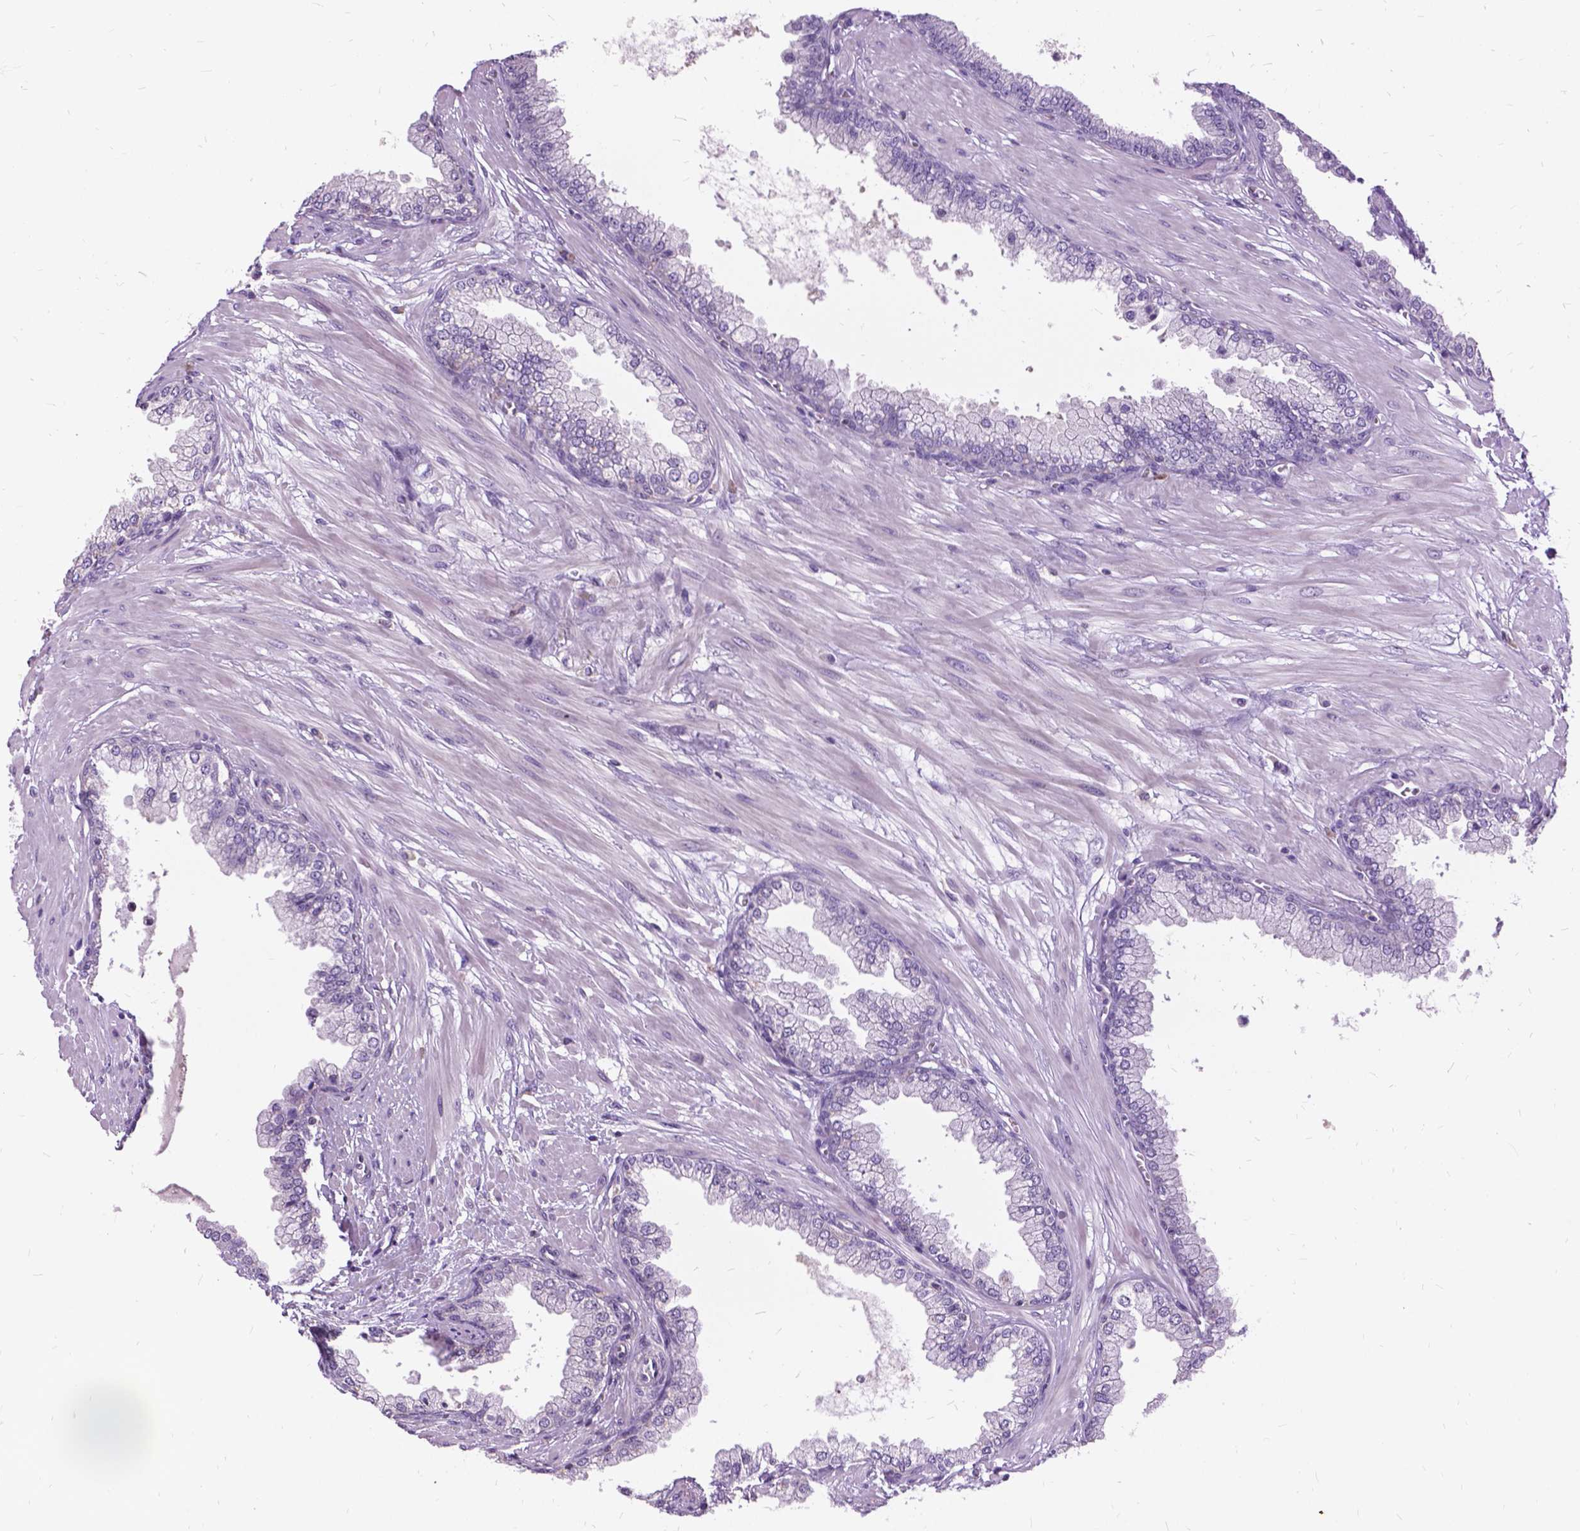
{"staining": {"intensity": "negative", "quantity": "none", "location": "none"}, "tissue": "prostate cancer", "cell_type": "Tumor cells", "image_type": "cancer", "snomed": [{"axis": "morphology", "description": "Adenocarcinoma, Low grade"}, {"axis": "topography", "description": "Prostate"}], "caption": "Photomicrograph shows no significant protein positivity in tumor cells of prostate low-grade adenocarcinoma.", "gene": "JAK3", "patient": {"sex": "male", "age": 64}}